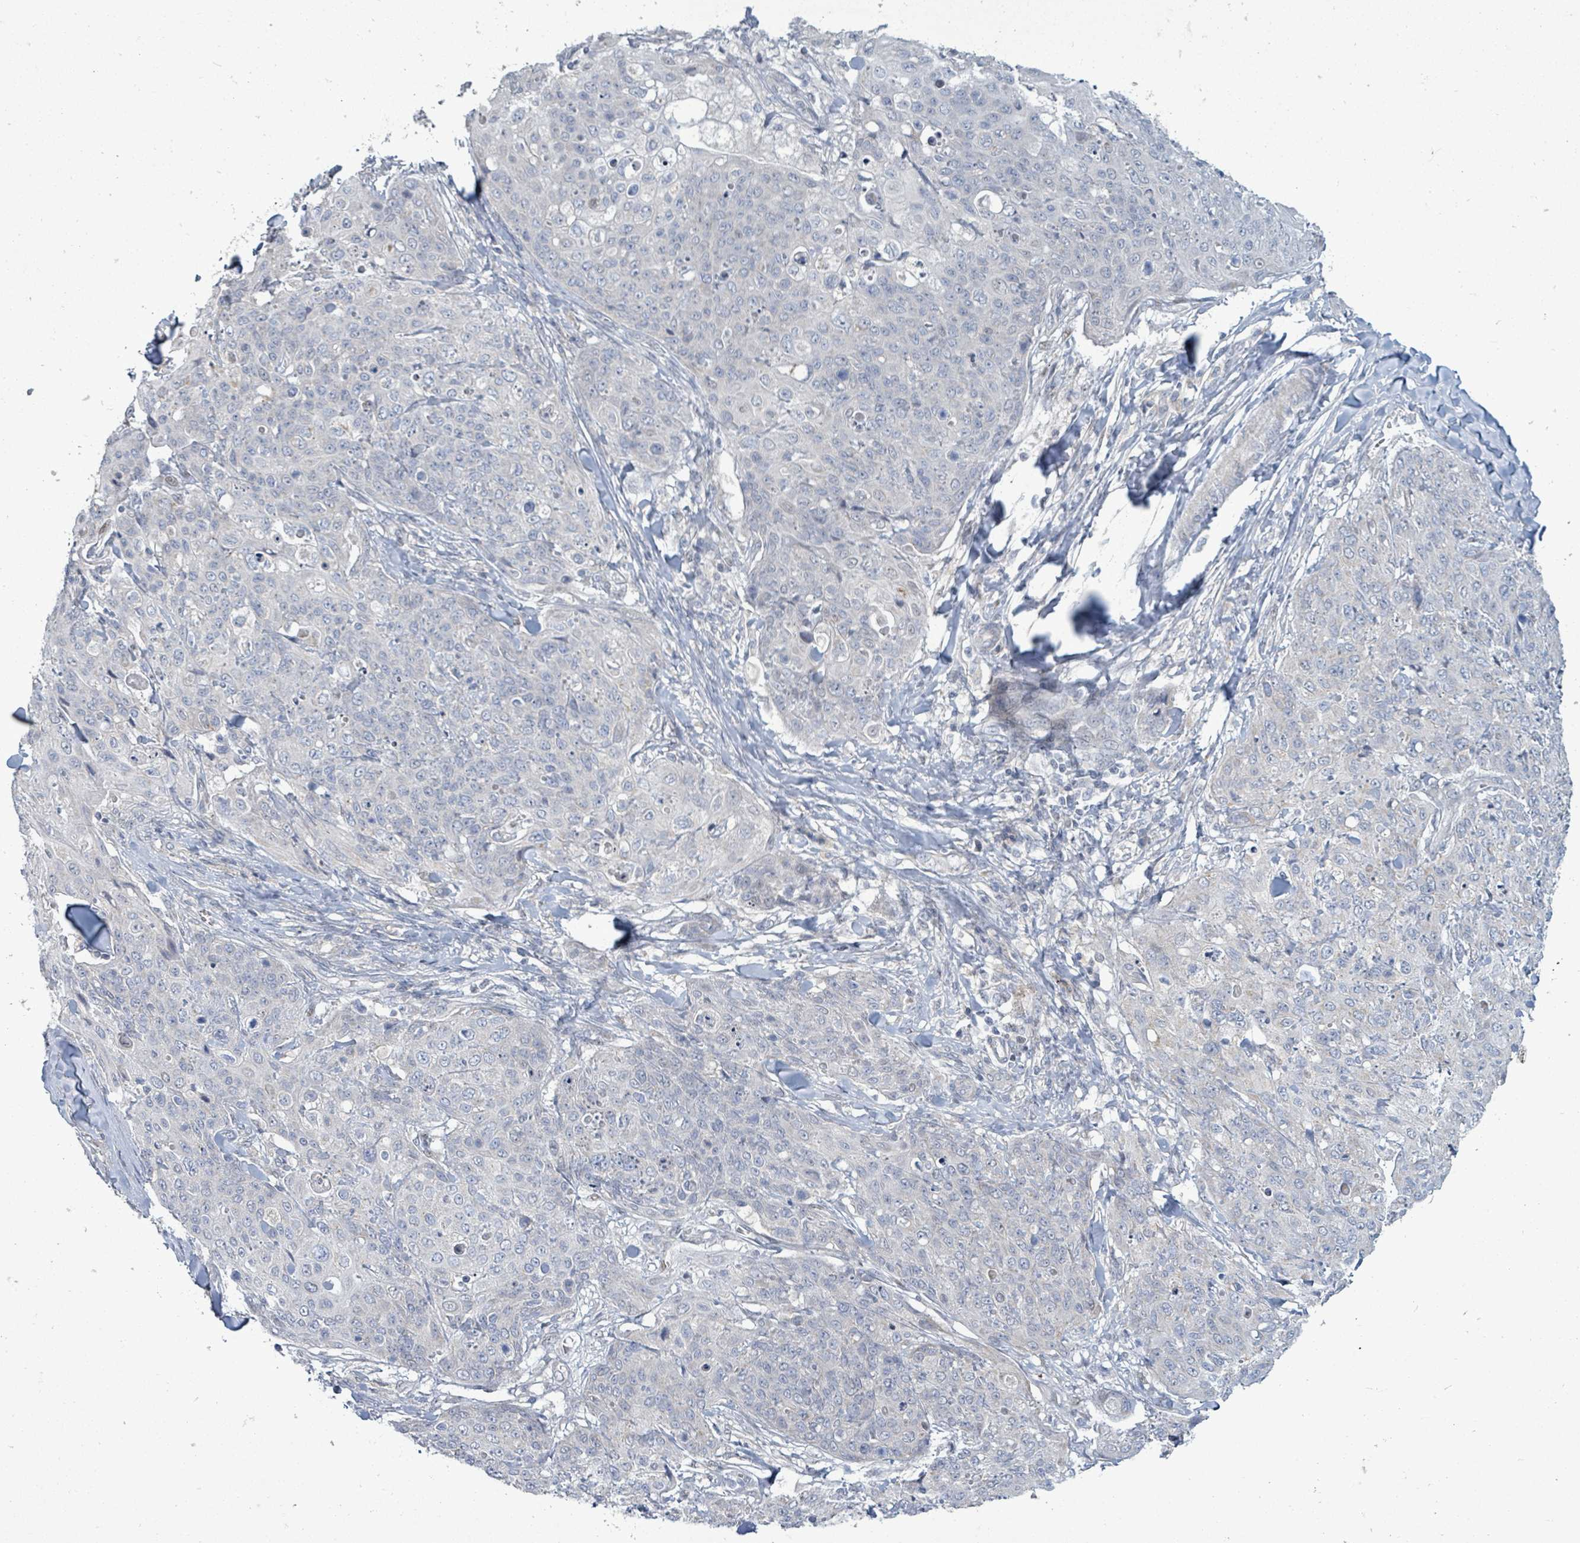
{"staining": {"intensity": "negative", "quantity": "none", "location": "none"}, "tissue": "skin cancer", "cell_type": "Tumor cells", "image_type": "cancer", "snomed": [{"axis": "morphology", "description": "Squamous cell carcinoma, NOS"}, {"axis": "topography", "description": "Skin"}, {"axis": "topography", "description": "Vulva"}], "caption": "The micrograph displays no staining of tumor cells in skin squamous cell carcinoma. (Stains: DAB immunohistochemistry with hematoxylin counter stain, Microscopy: brightfield microscopy at high magnification).", "gene": "ZFPM1", "patient": {"sex": "female", "age": 85}}